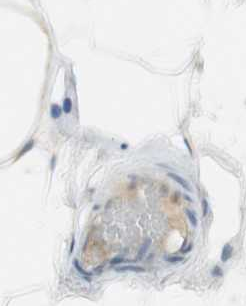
{"staining": {"intensity": "negative", "quantity": "none", "location": "none"}, "tissue": "adipose tissue", "cell_type": "Adipocytes", "image_type": "normal", "snomed": [{"axis": "morphology", "description": "Normal tissue, NOS"}, {"axis": "topography", "description": "Breast"}, {"axis": "topography", "description": "Adipose tissue"}], "caption": "The image reveals no significant expression in adipocytes of adipose tissue. Brightfield microscopy of IHC stained with DAB (brown) and hematoxylin (blue), captured at high magnification.", "gene": "HPGD", "patient": {"sex": "female", "age": 25}}